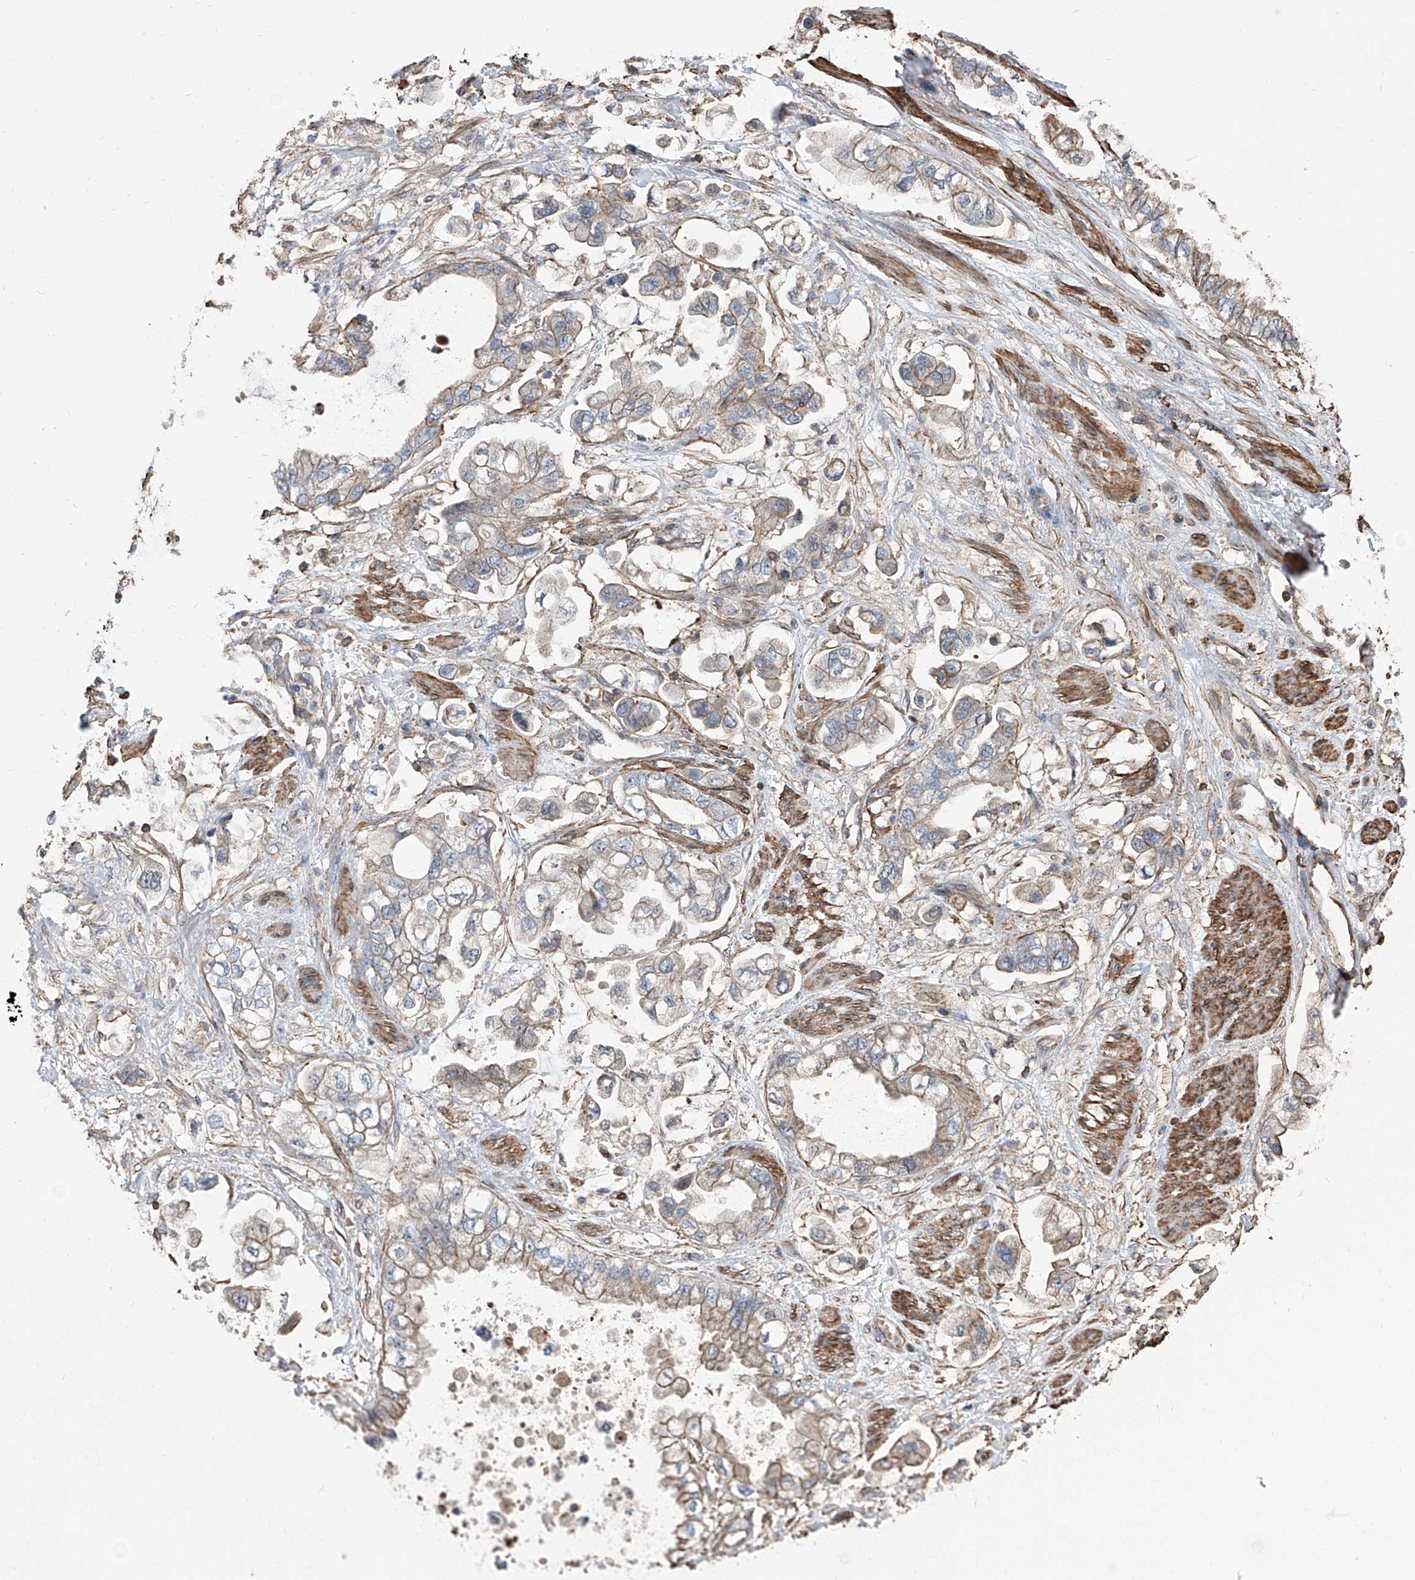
{"staining": {"intensity": "moderate", "quantity": "<25%", "location": "cytoplasmic/membranous"}, "tissue": "stomach cancer", "cell_type": "Tumor cells", "image_type": "cancer", "snomed": [{"axis": "morphology", "description": "Adenocarcinoma, NOS"}, {"axis": "topography", "description": "Stomach"}], "caption": "Protein analysis of adenocarcinoma (stomach) tissue shows moderate cytoplasmic/membranous expression in approximately <25% of tumor cells.", "gene": "PIEZO2", "patient": {"sex": "male", "age": 62}}